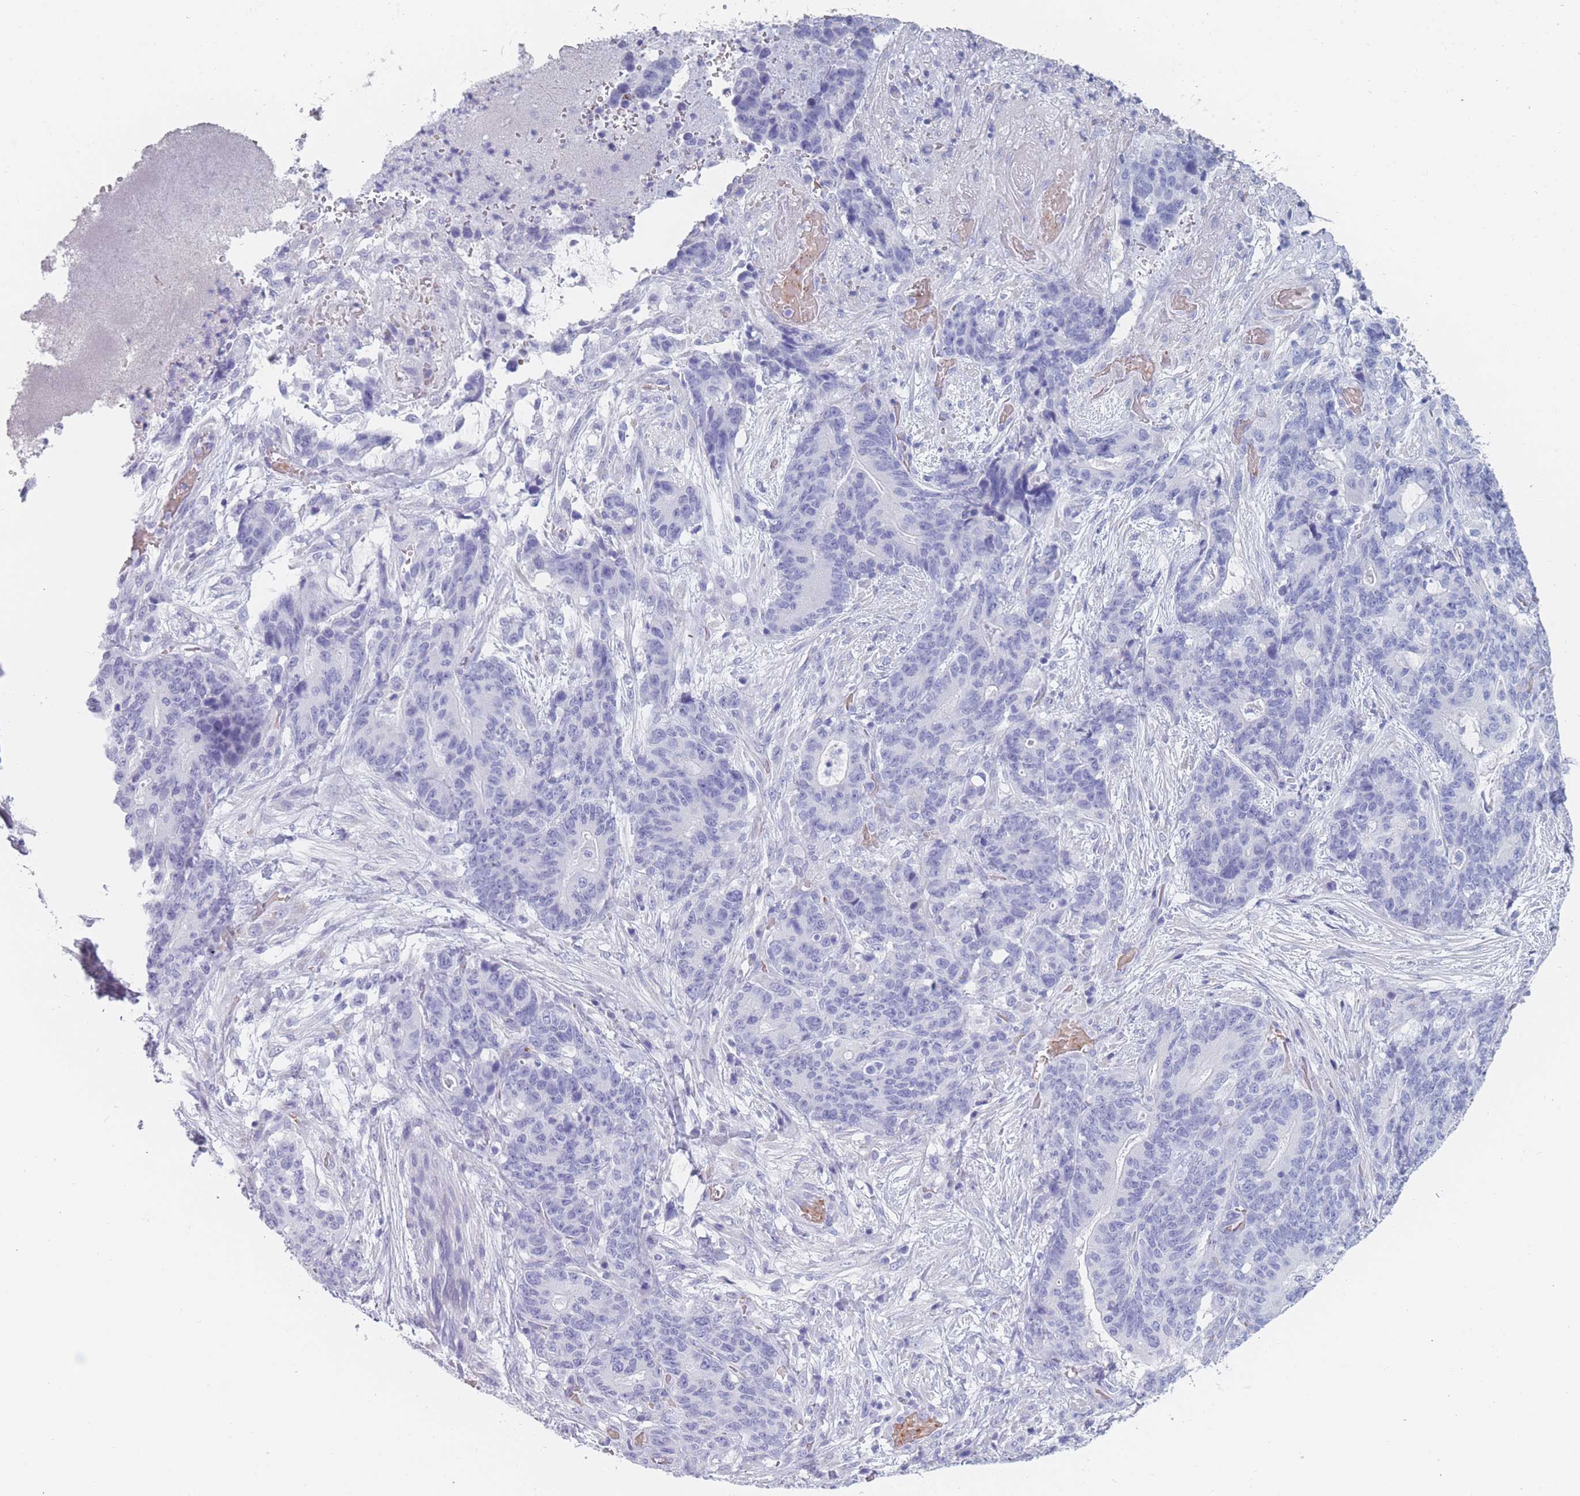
{"staining": {"intensity": "negative", "quantity": "none", "location": "none"}, "tissue": "stomach cancer", "cell_type": "Tumor cells", "image_type": "cancer", "snomed": [{"axis": "morphology", "description": "Normal tissue, NOS"}, {"axis": "morphology", "description": "Adenocarcinoma, NOS"}, {"axis": "topography", "description": "Stomach"}], "caption": "Tumor cells are negative for brown protein staining in adenocarcinoma (stomach).", "gene": "OR5D16", "patient": {"sex": "female", "age": 64}}